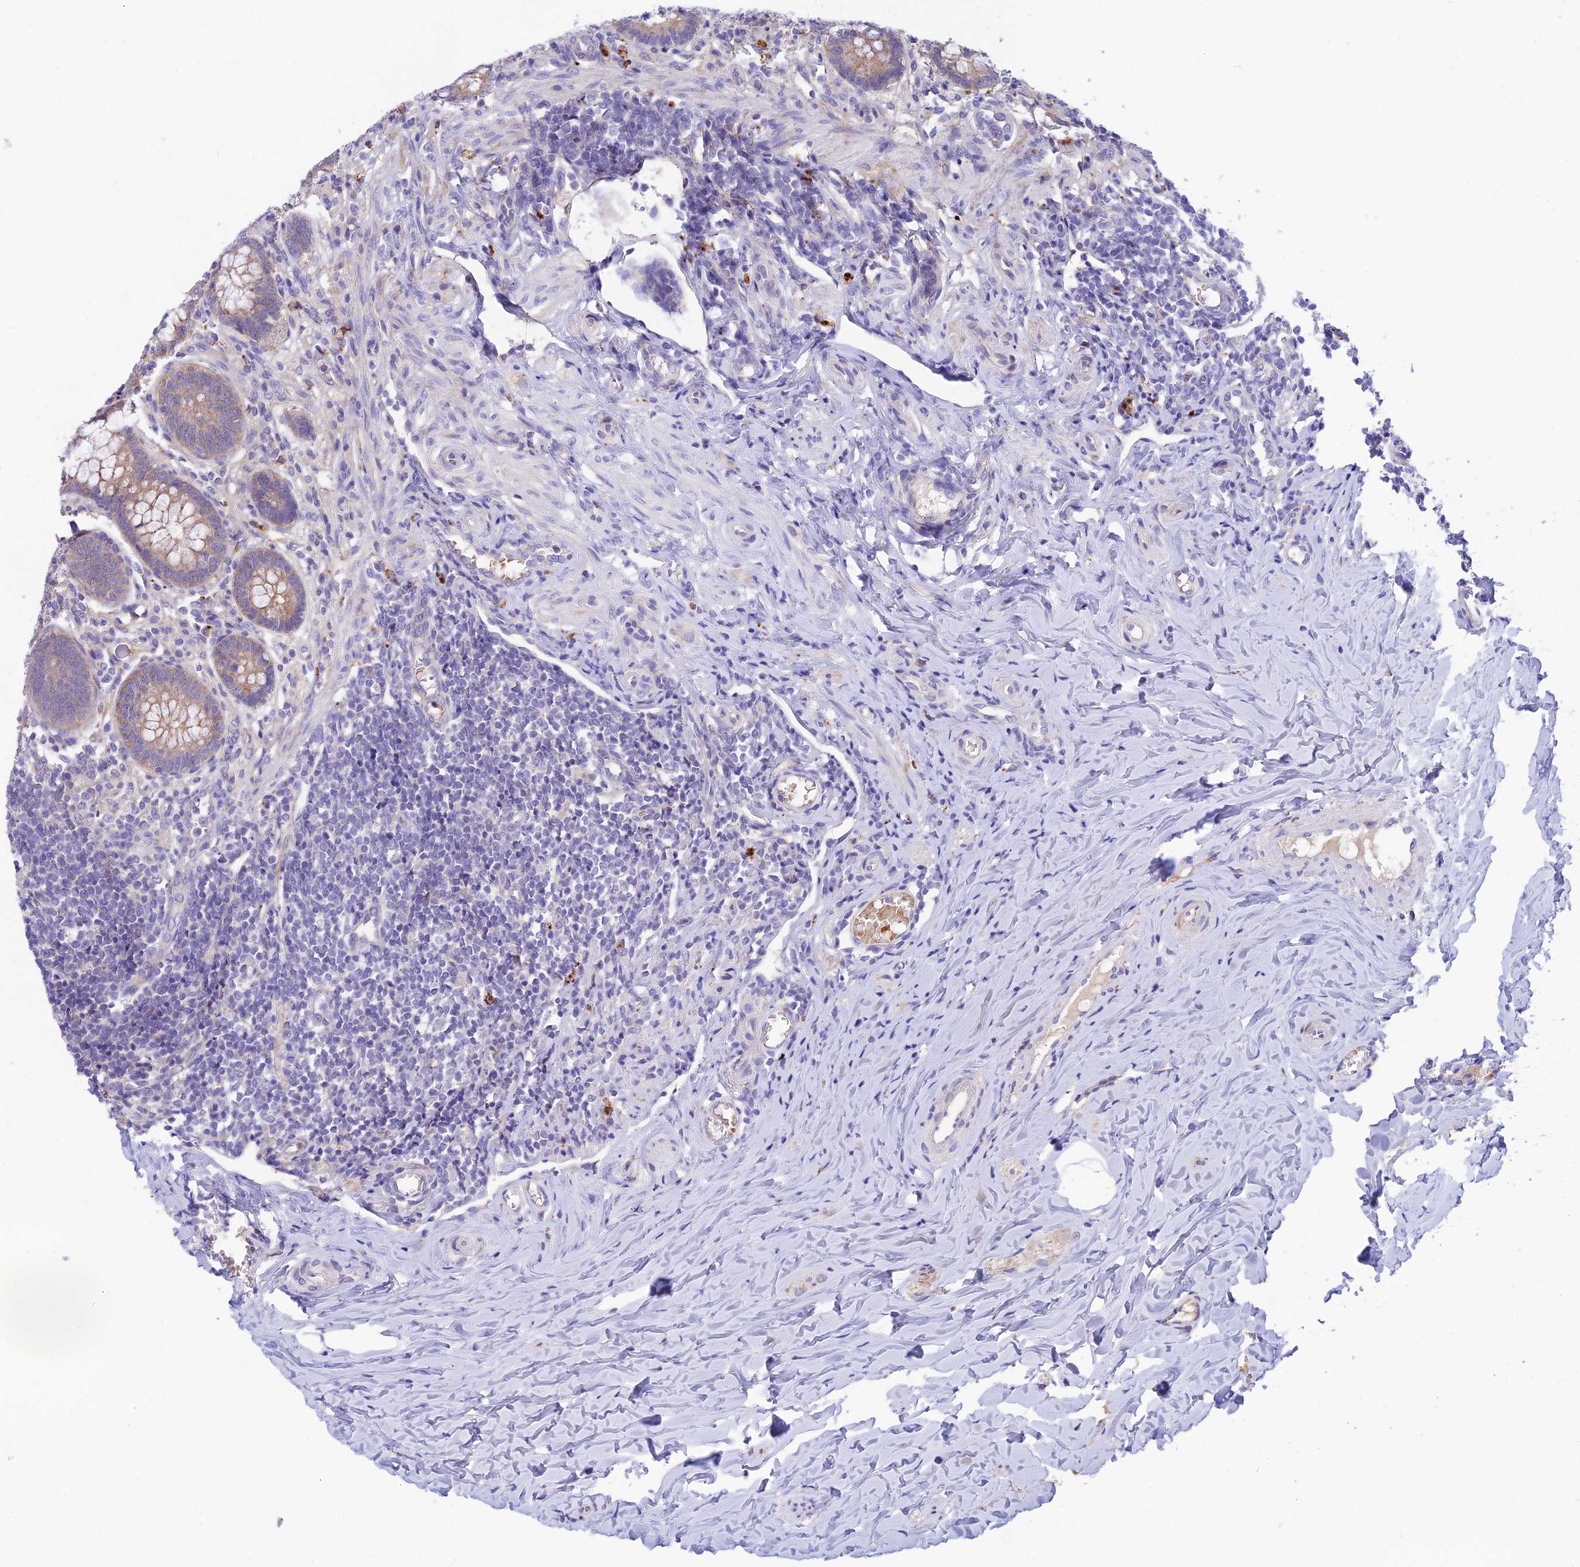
{"staining": {"intensity": "weak", "quantity": "25%-75%", "location": "cytoplasmic/membranous"}, "tissue": "appendix", "cell_type": "Glandular cells", "image_type": "normal", "snomed": [{"axis": "morphology", "description": "Normal tissue, NOS"}, {"axis": "topography", "description": "Appendix"}], "caption": "High-power microscopy captured an IHC photomicrograph of benign appendix, revealing weak cytoplasmic/membranous expression in approximately 25%-75% of glandular cells. Ihc stains the protein in brown and the nuclei are stained blue.", "gene": "CCDC157", "patient": {"sex": "female", "age": 33}}